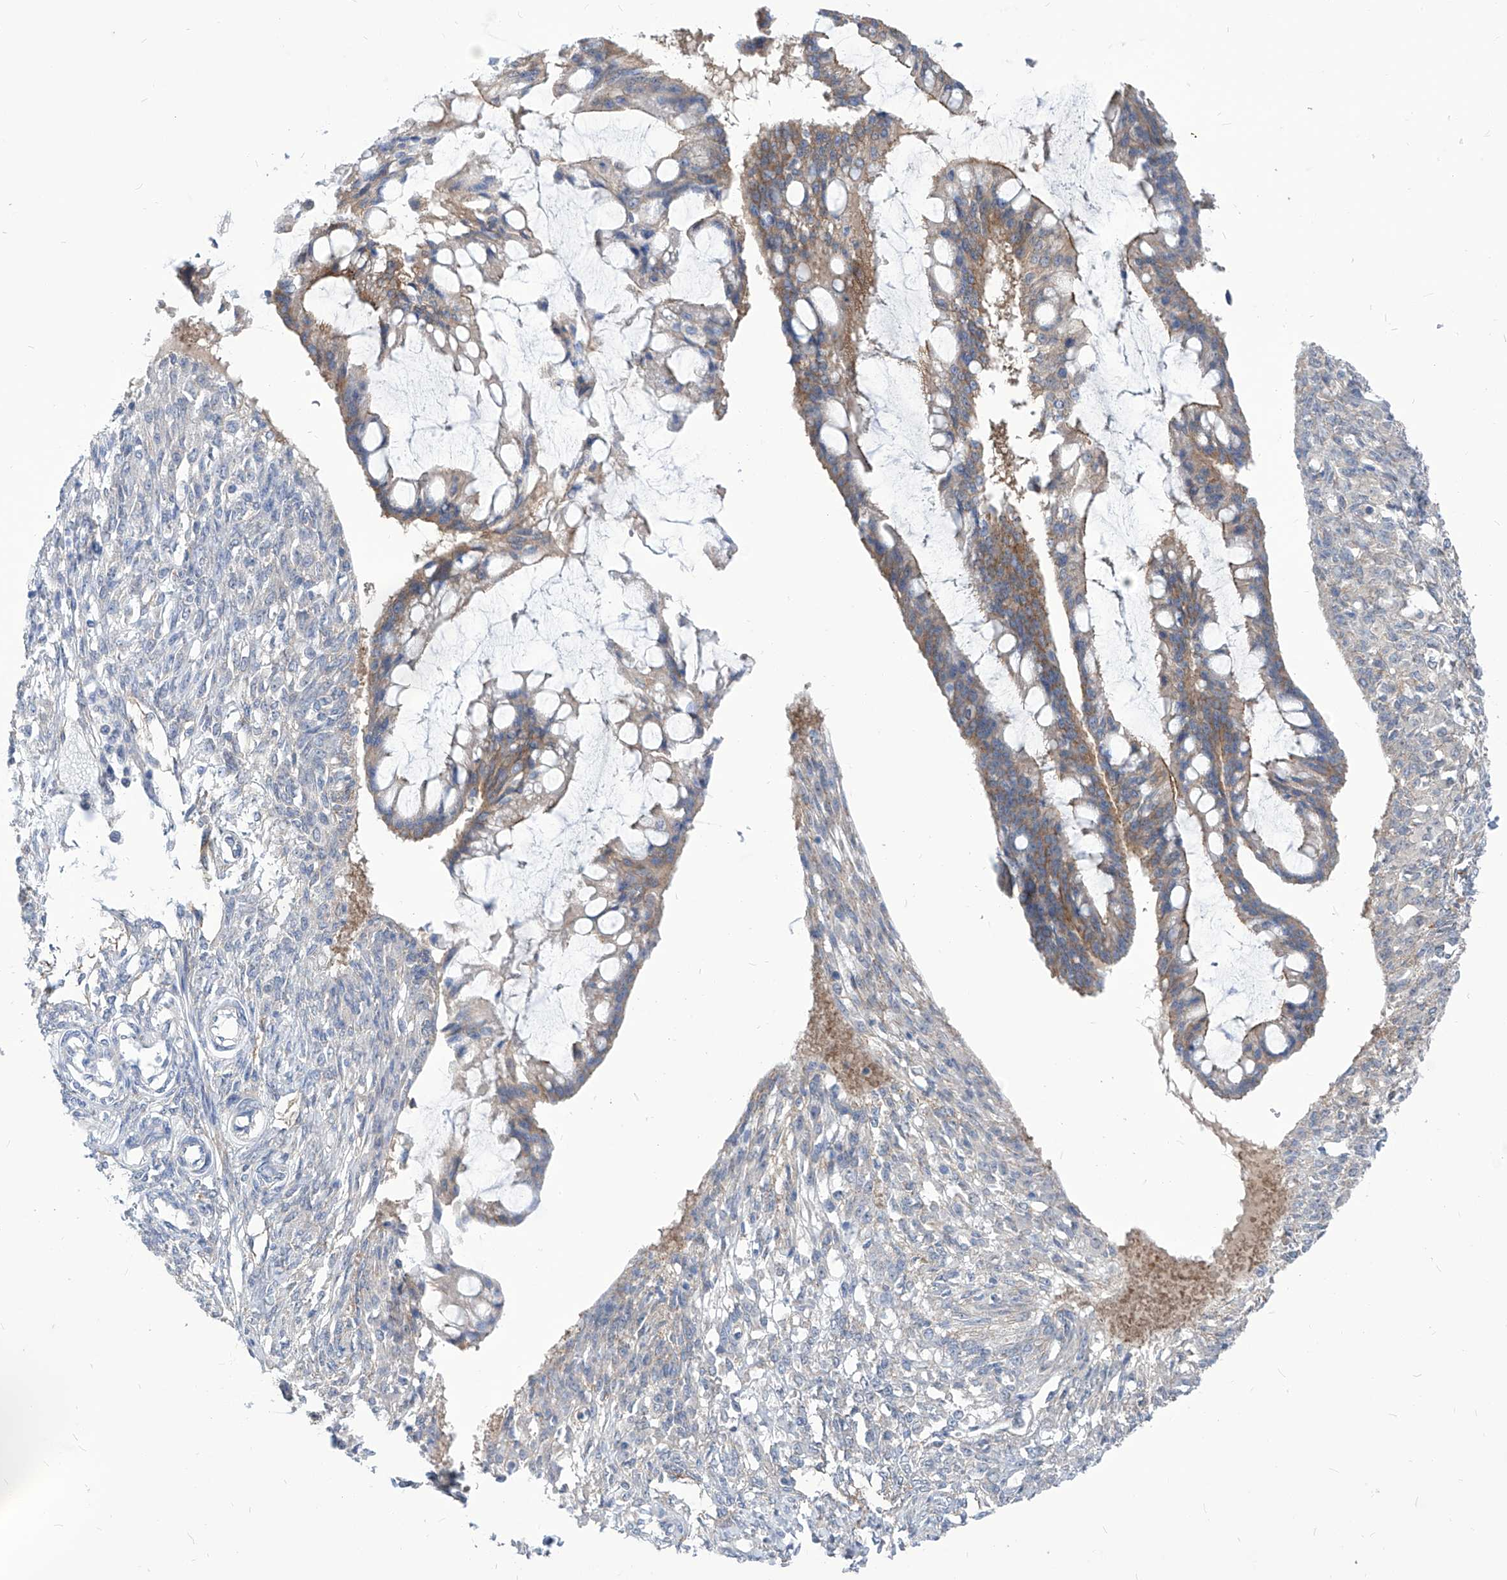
{"staining": {"intensity": "moderate", "quantity": "25%-75%", "location": "cytoplasmic/membranous"}, "tissue": "ovarian cancer", "cell_type": "Tumor cells", "image_type": "cancer", "snomed": [{"axis": "morphology", "description": "Cystadenocarcinoma, mucinous, NOS"}, {"axis": "topography", "description": "Ovary"}], "caption": "The immunohistochemical stain labels moderate cytoplasmic/membranous positivity in tumor cells of ovarian cancer (mucinous cystadenocarcinoma) tissue. The staining is performed using DAB (3,3'-diaminobenzidine) brown chromogen to label protein expression. The nuclei are counter-stained blue using hematoxylin.", "gene": "AKAP10", "patient": {"sex": "female", "age": 73}}